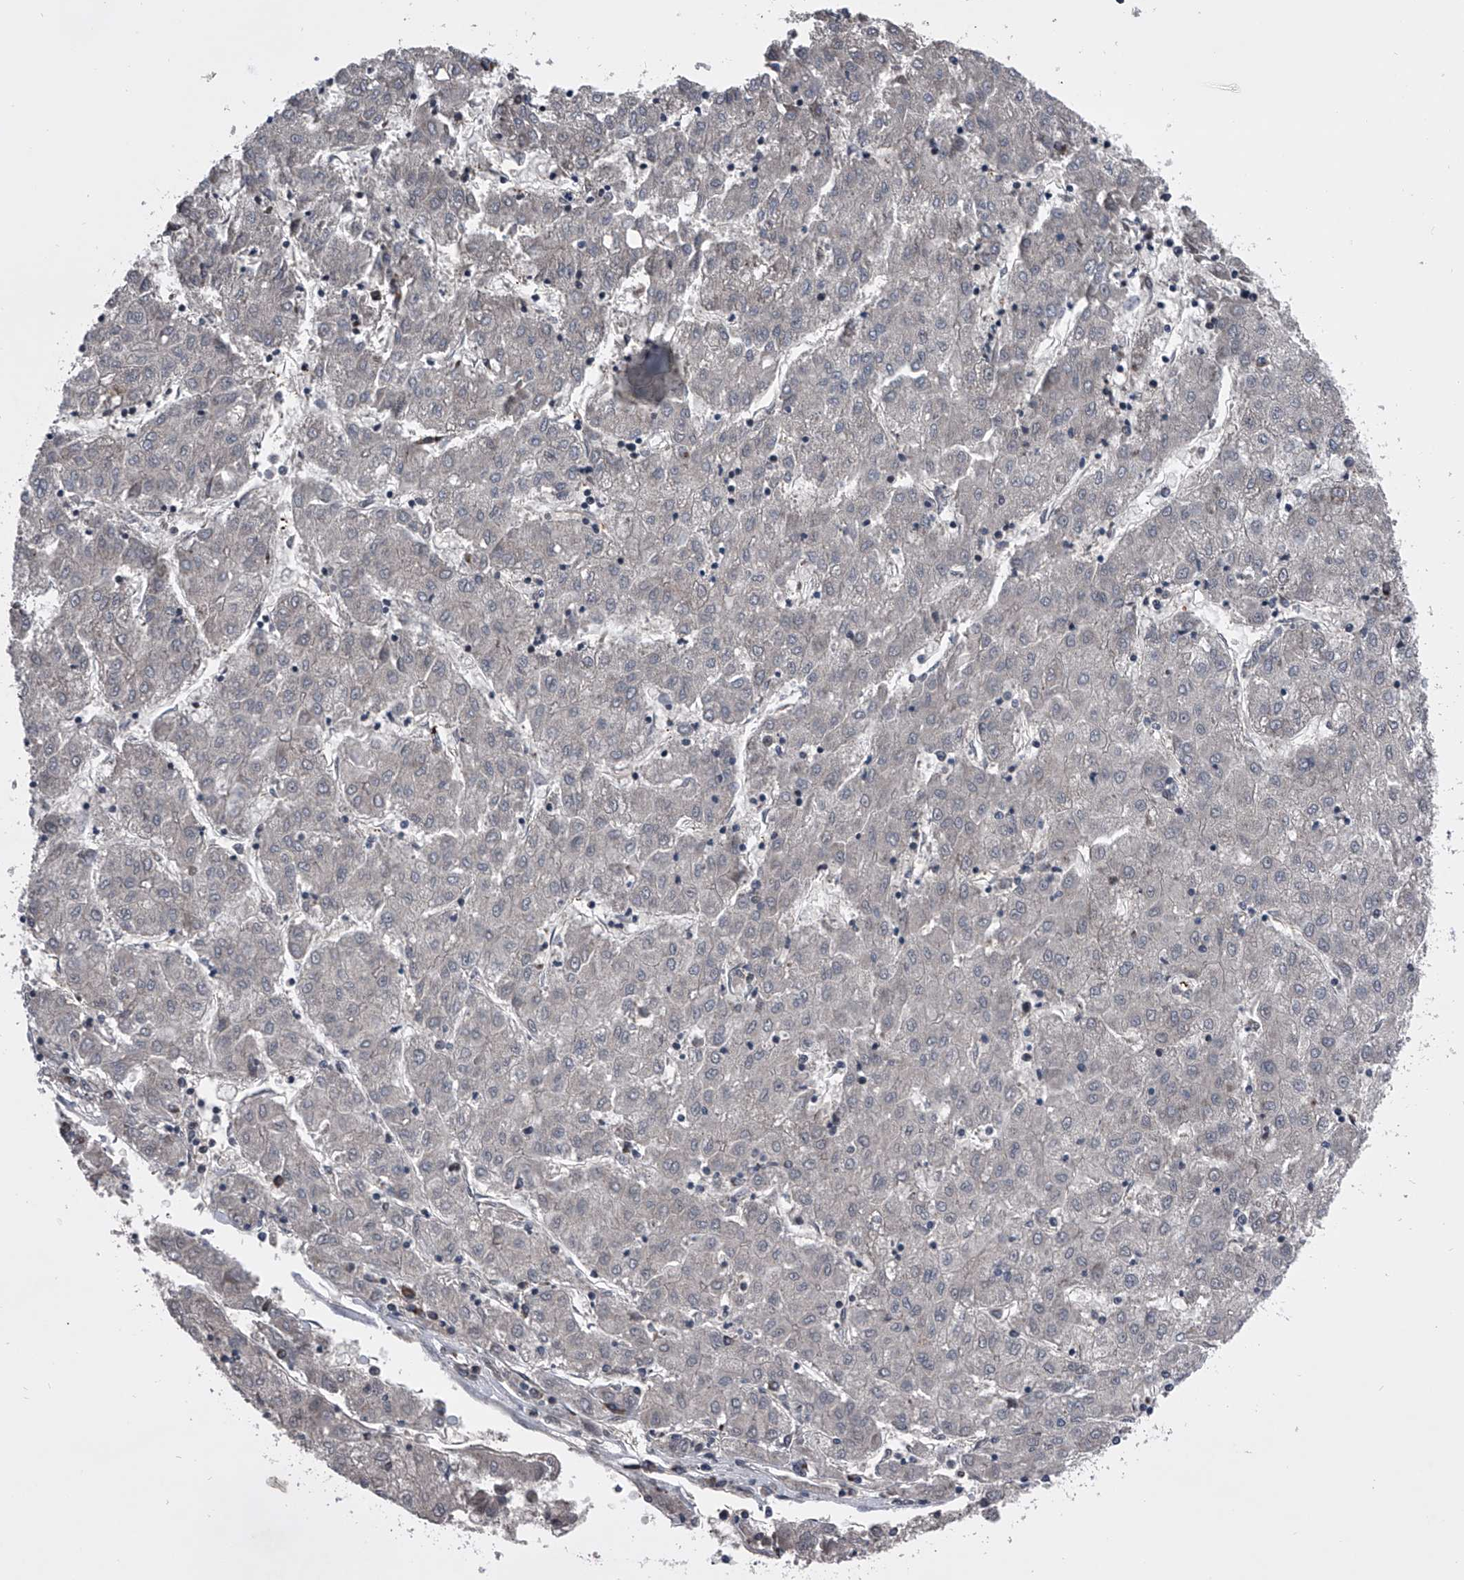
{"staining": {"intensity": "negative", "quantity": "none", "location": "none"}, "tissue": "liver cancer", "cell_type": "Tumor cells", "image_type": "cancer", "snomed": [{"axis": "morphology", "description": "Carcinoma, Hepatocellular, NOS"}, {"axis": "topography", "description": "Liver"}], "caption": "Histopathology image shows no significant protein staining in tumor cells of hepatocellular carcinoma (liver). (Immunohistochemistry, brightfield microscopy, high magnification).", "gene": "ELK4", "patient": {"sex": "male", "age": 72}}